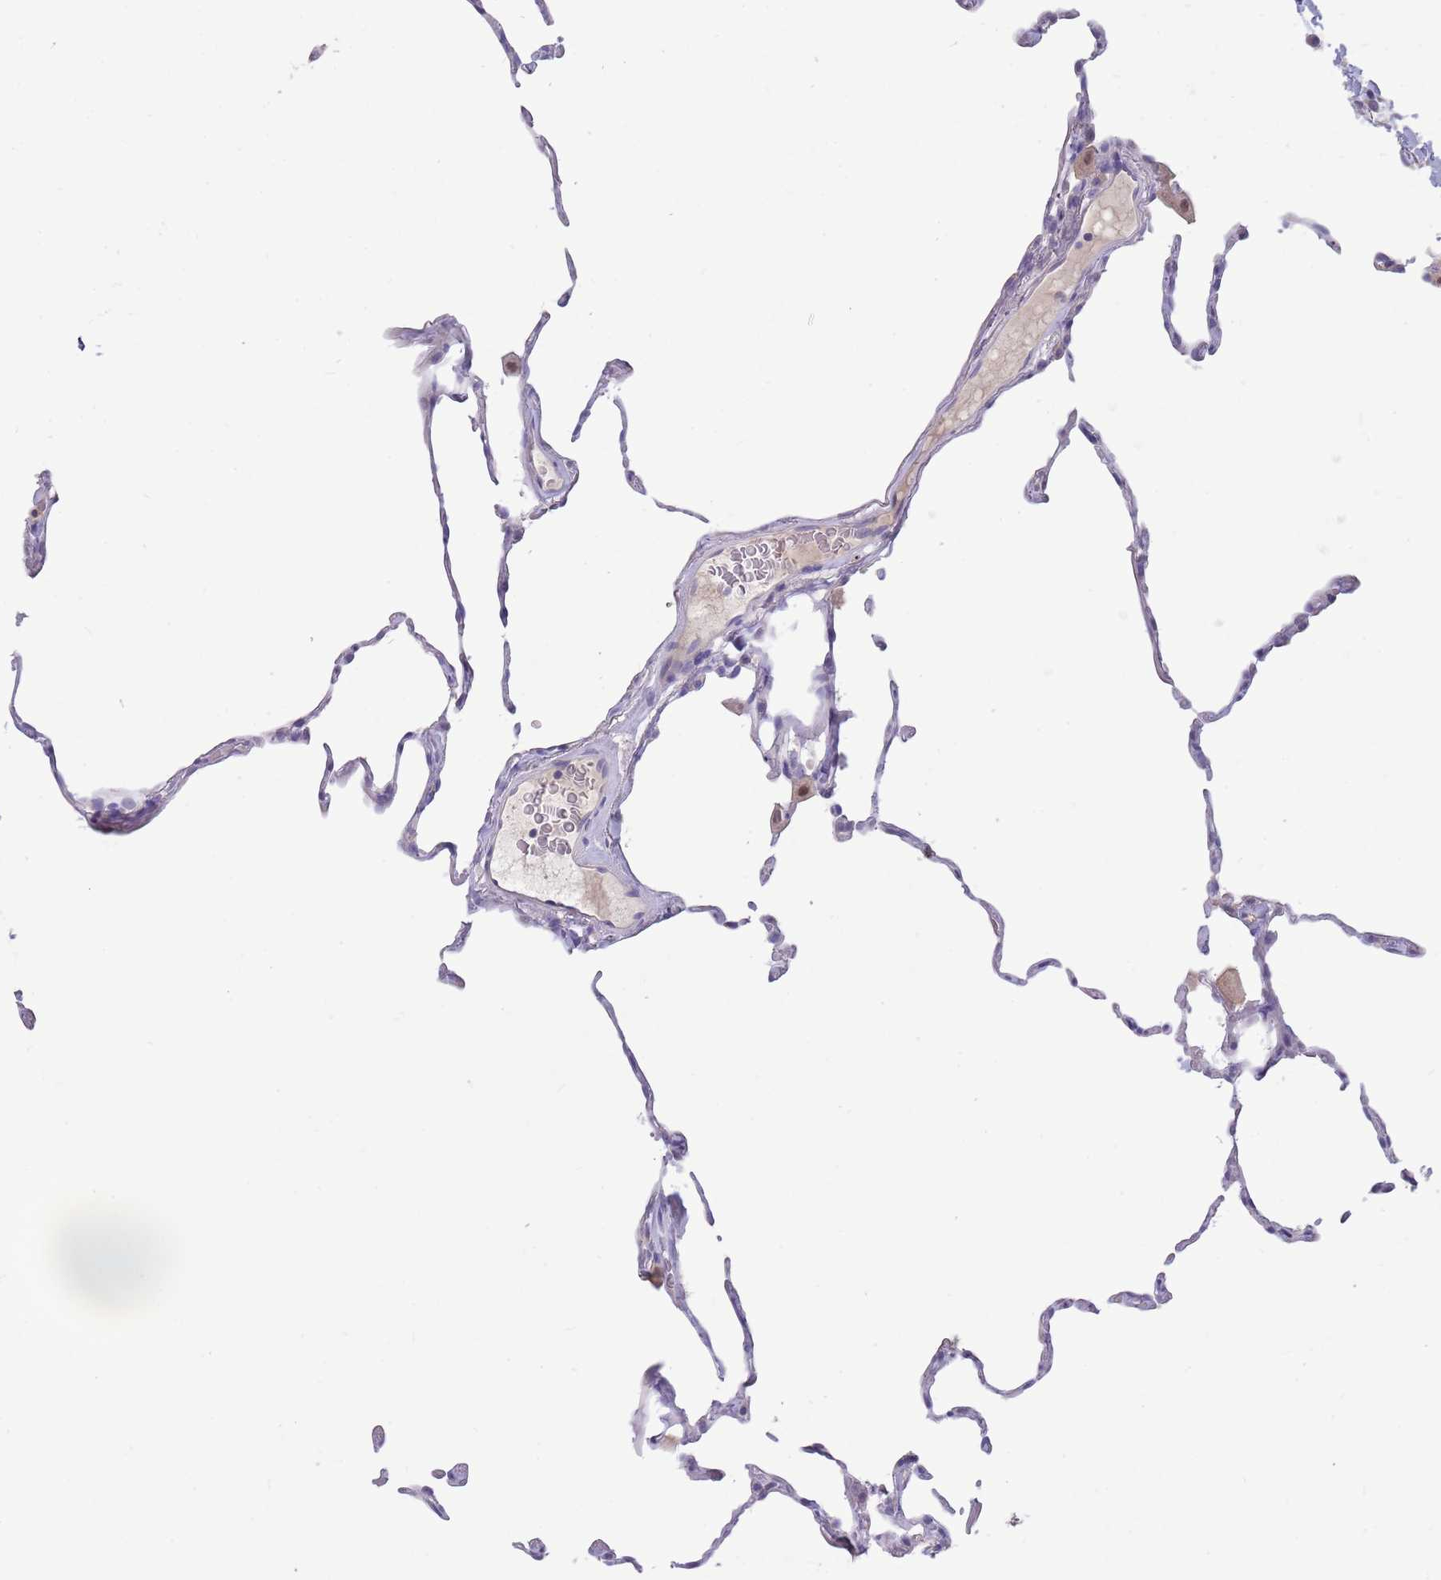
{"staining": {"intensity": "negative", "quantity": "none", "location": "none"}, "tissue": "lung", "cell_type": "Alveolar cells", "image_type": "normal", "snomed": [{"axis": "morphology", "description": "Normal tissue, NOS"}, {"axis": "topography", "description": "Lung"}], "caption": "Alveolar cells are negative for protein expression in unremarkable human lung. The staining is performed using DAB brown chromogen with nuclei counter-stained in using hematoxylin.", "gene": "DDHD1", "patient": {"sex": "female", "age": 57}}